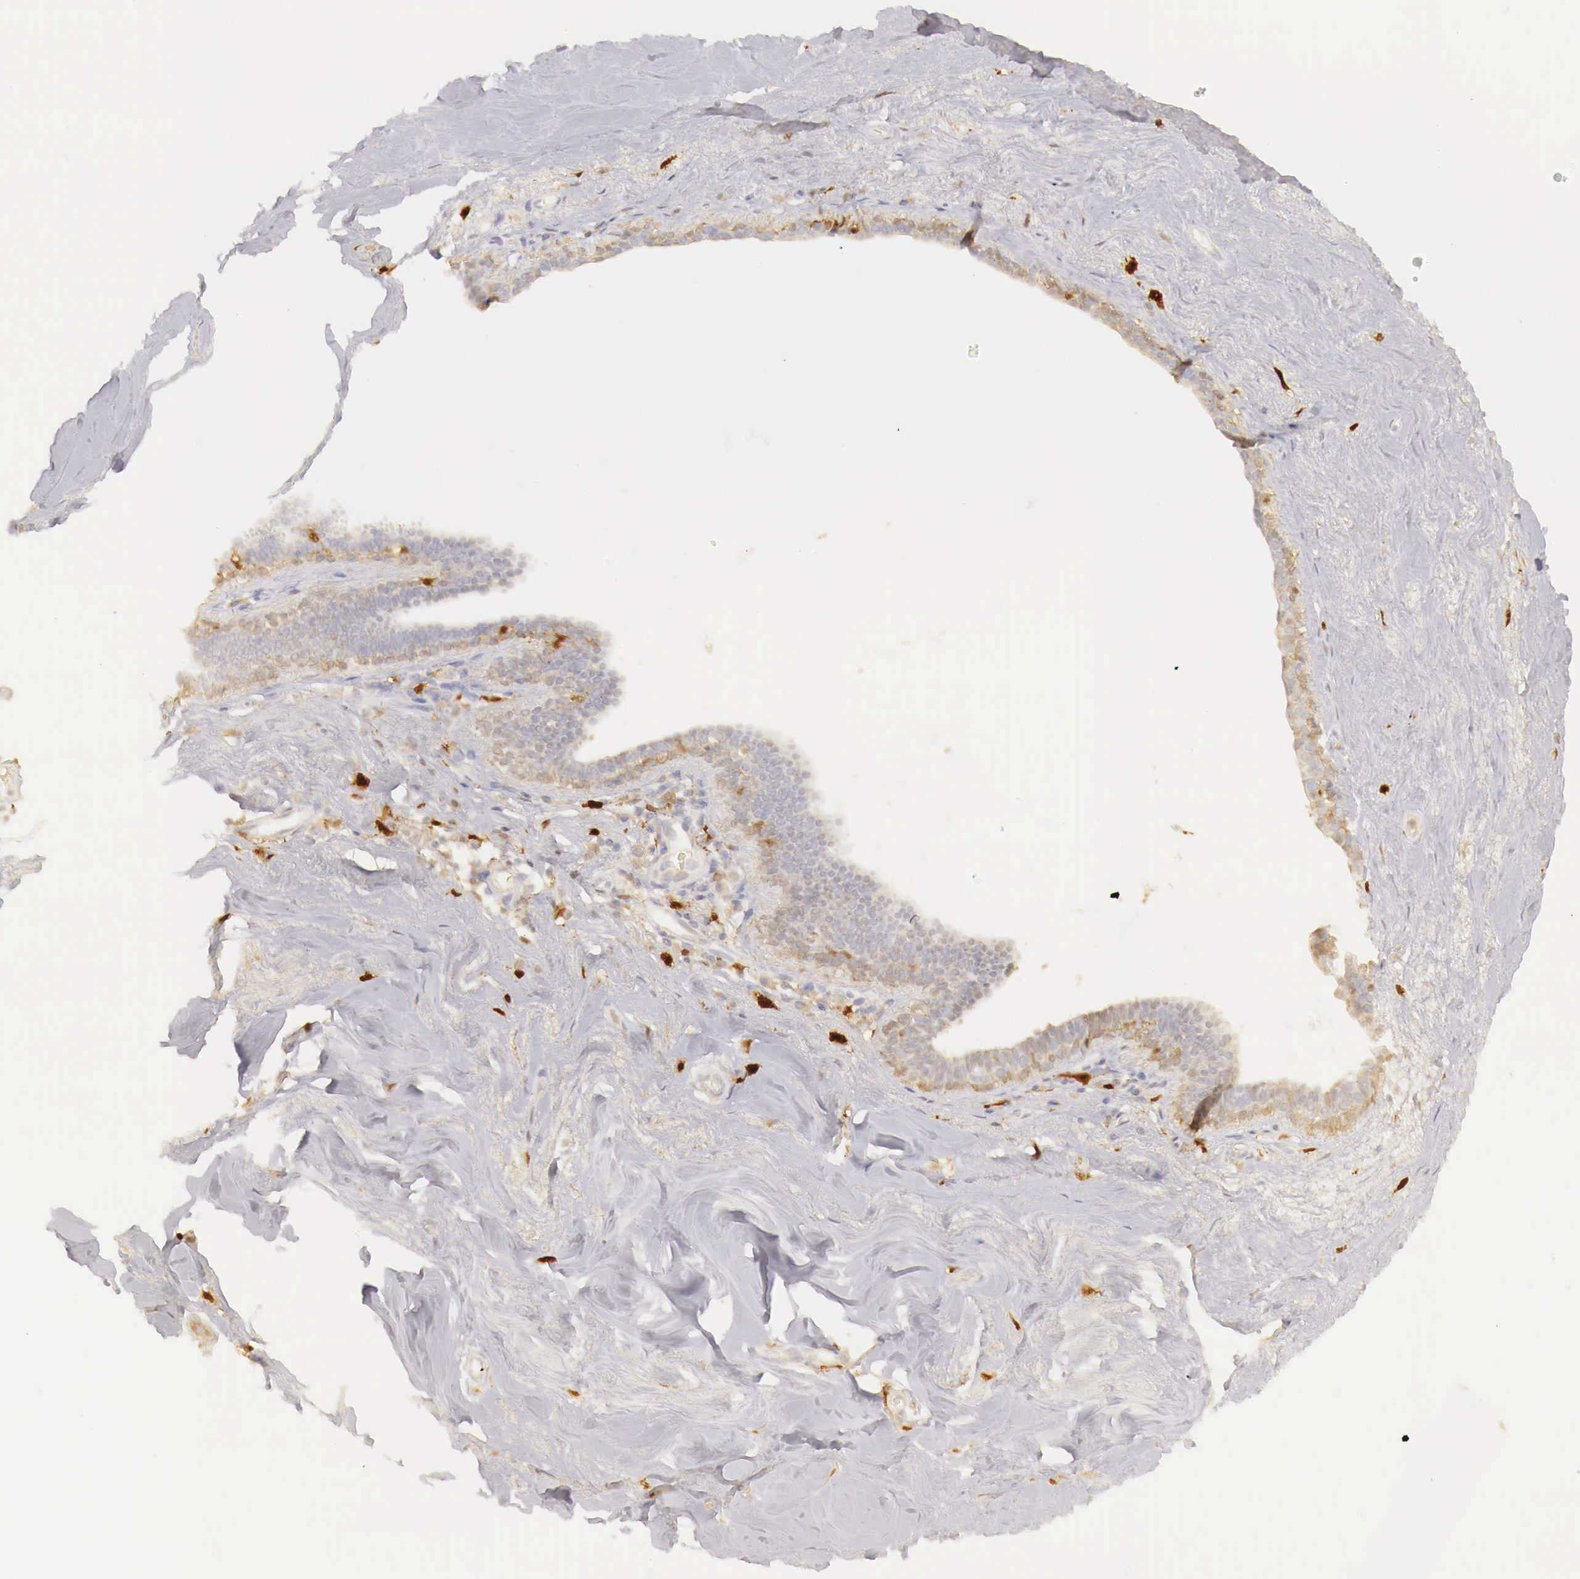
{"staining": {"intensity": "negative", "quantity": "none", "location": "none"}, "tissue": "breast", "cell_type": "Adipocytes", "image_type": "normal", "snomed": [{"axis": "morphology", "description": "Normal tissue, NOS"}, {"axis": "topography", "description": "Breast"}], "caption": "This is an immunohistochemistry (IHC) histopathology image of unremarkable human breast. There is no positivity in adipocytes.", "gene": "RENBP", "patient": {"sex": "female", "age": 54}}